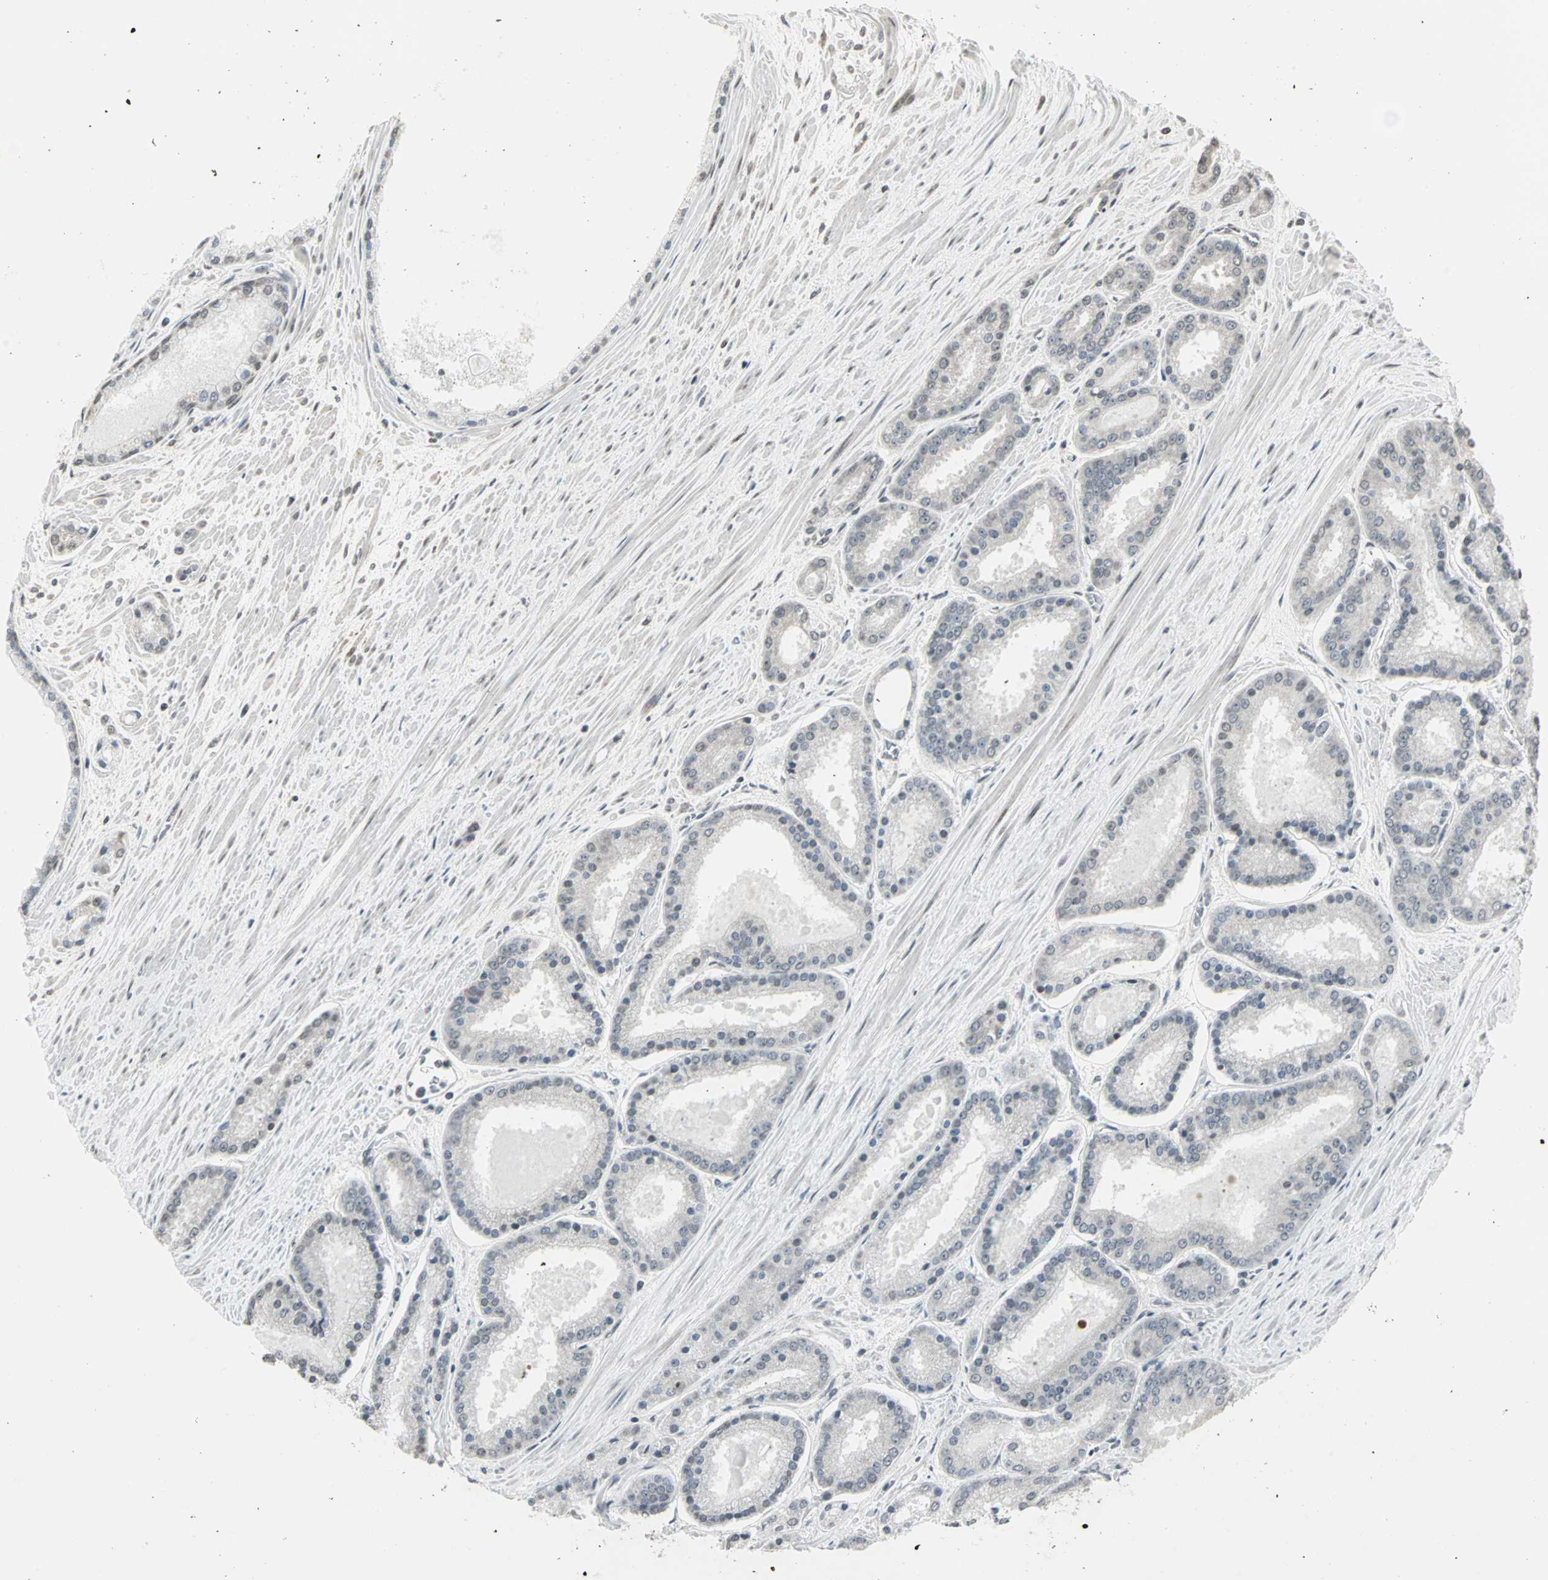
{"staining": {"intensity": "negative", "quantity": "none", "location": "none"}, "tissue": "prostate cancer", "cell_type": "Tumor cells", "image_type": "cancer", "snomed": [{"axis": "morphology", "description": "Adenocarcinoma, Low grade"}, {"axis": "topography", "description": "Prostate"}], "caption": "Immunohistochemistry image of neoplastic tissue: prostate cancer (adenocarcinoma (low-grade)) stained with DAB exhibits no significant protein staining in tumor cells. (Brightfield microscopy of DAB (3,3'-diaminobenzidine) IHC at high magnification).", "gene": "CBLC", "patient": {"sex": "male", "age": 59}}